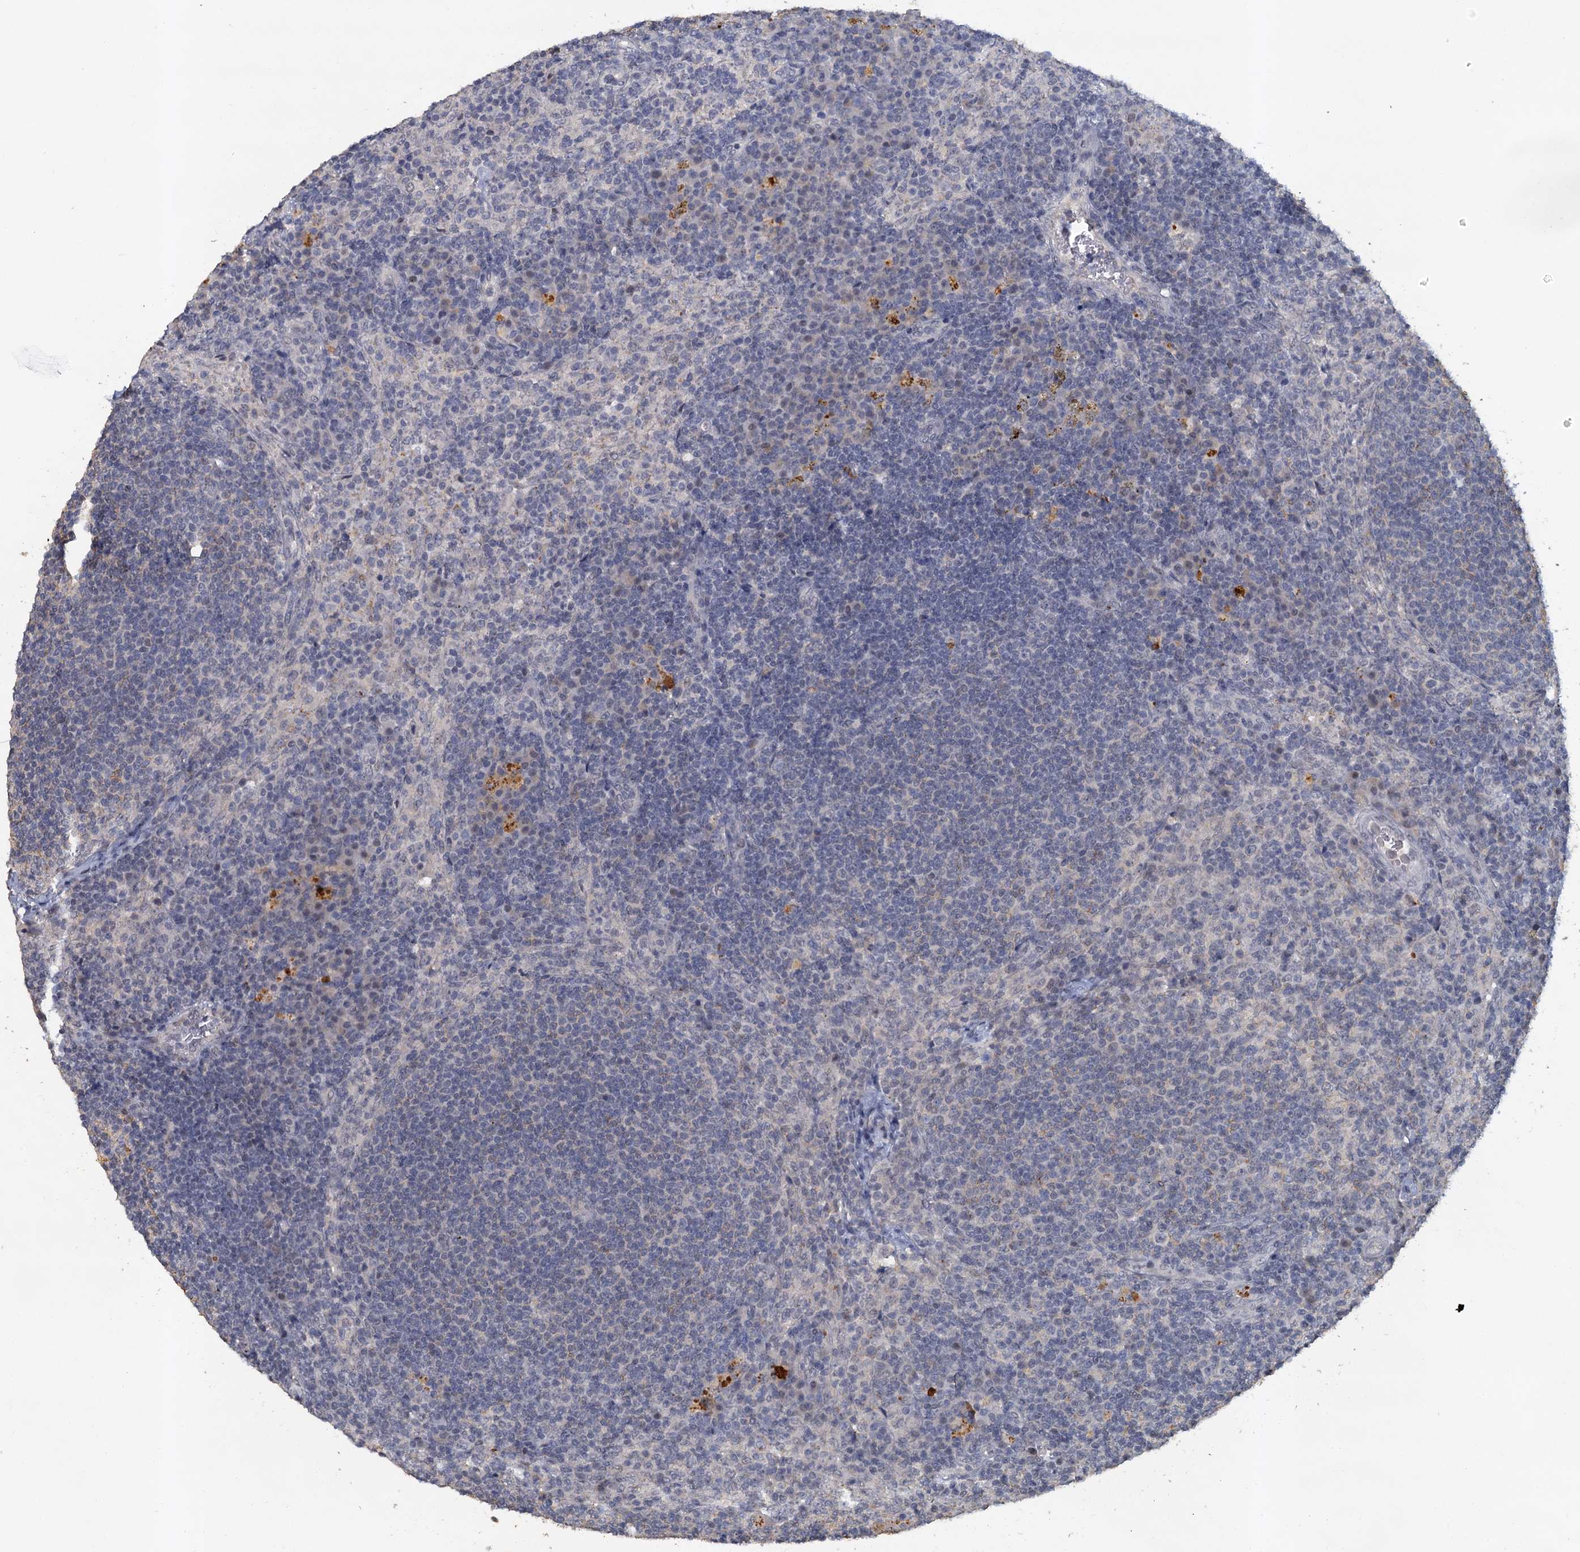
{"staining": {"intensity": "negative", "quantity": "none", "location": "none"}, "tissue": "lymph node", "cell_type": "Germinal center cells", "image_type": "normal", "snomed": [{"axis": "morphology", "description": "Normal tissue, NOS"}, {"axis": "topography", "description": "Lymph node"}], "caption": "IHC of normal human lymph node reveals no positivity in germinal center cells.", "gene": "MUCL1", "patient": {"sex": "female", "age": 70}}